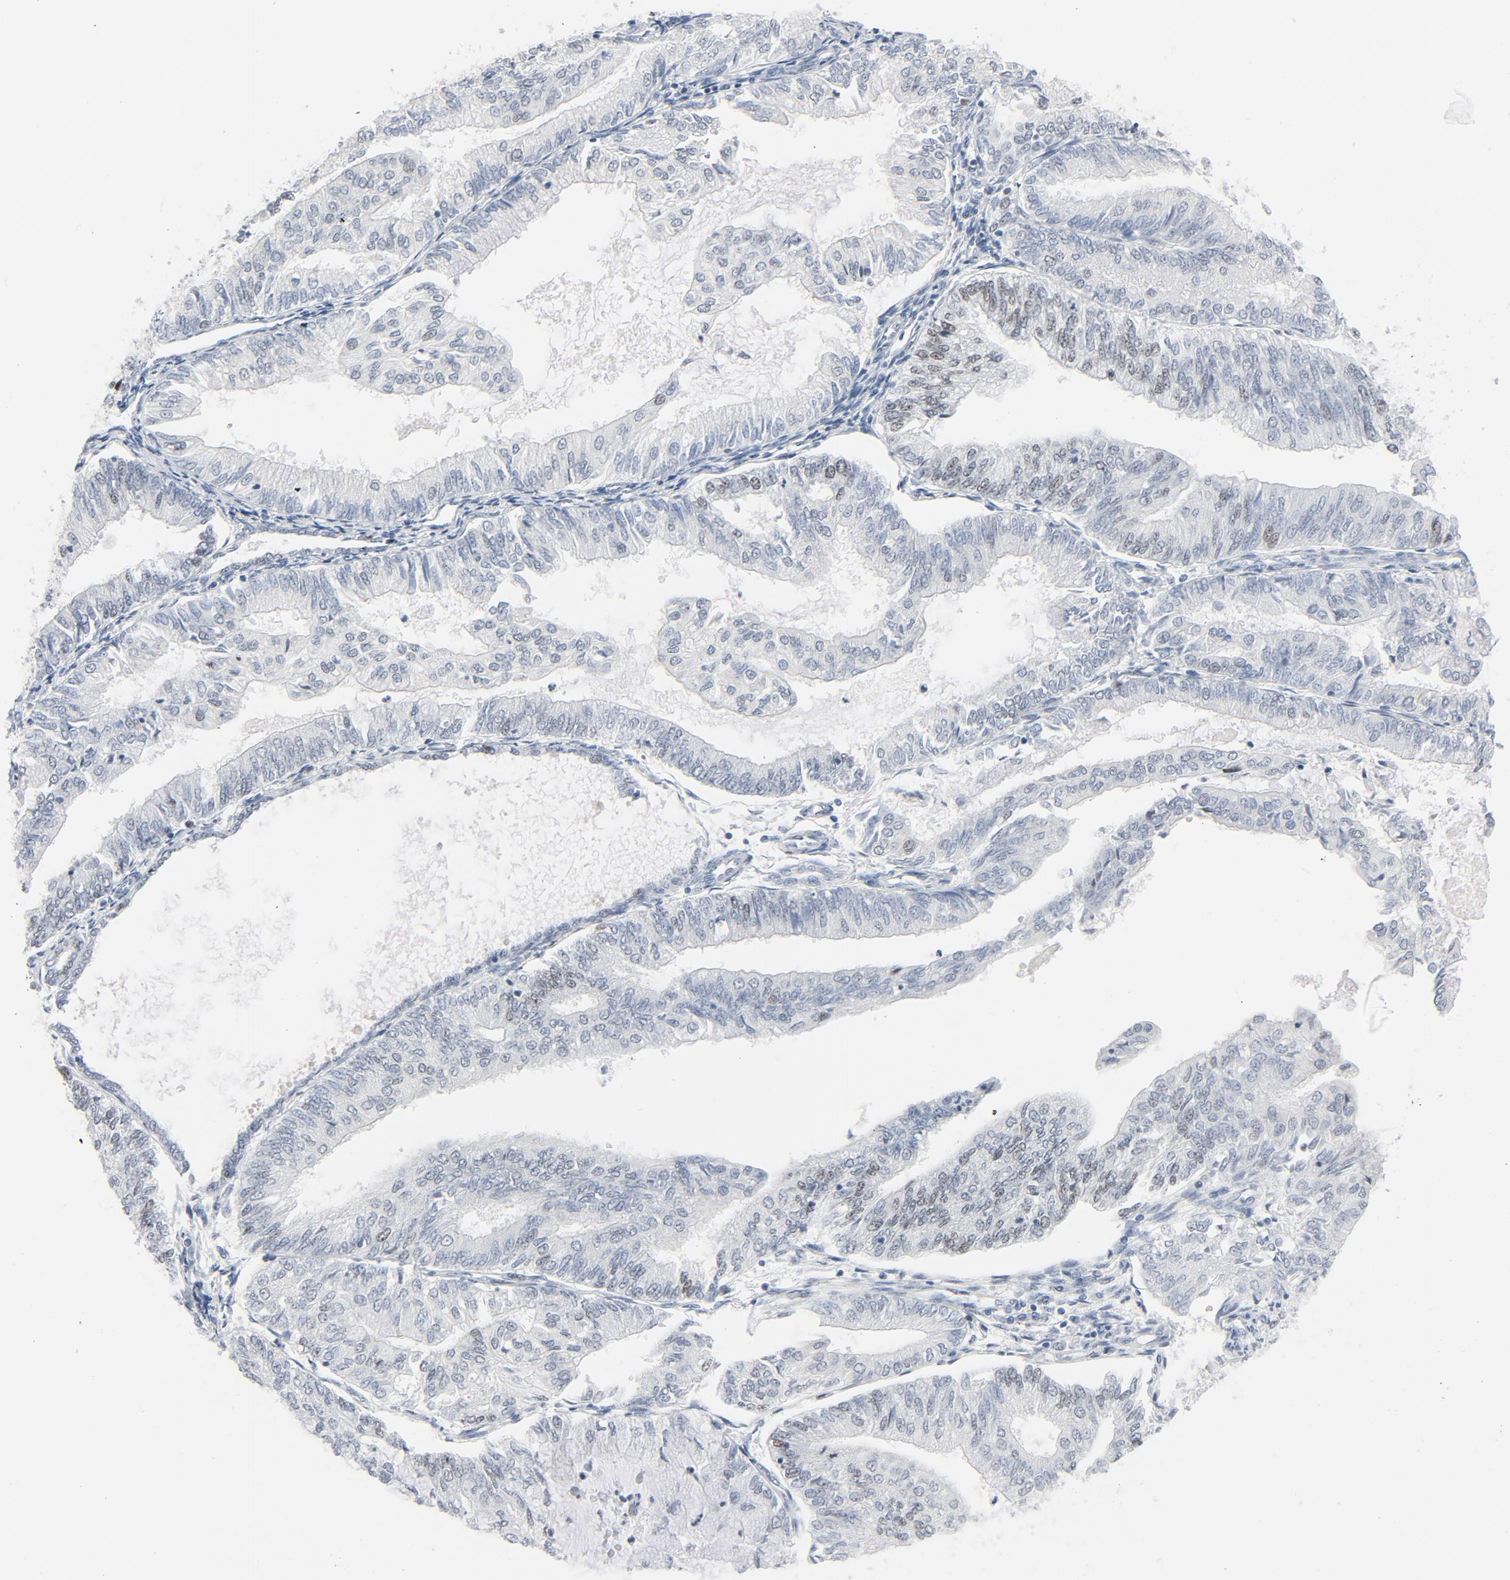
{"staining": {"intensity": "moderate", "quantity": "25%-75%", "location": "nuclear"}, "tissue": "endometrial cancer", "cell_type": "Tumor cells", "image_type": "cancer", "snomed": [{"axis": "morphology", "description": "Adenocarcinoma, NOS"}, {"axis": "topography", "description": "Endometrium"}], "caption": "Immunohistochemical staining of endometrial cancer (adenocarcinoma) exhibits moderate nuclear protein positivity in approximately 25%-75% of tumor cells. (Stains: DAB (3,3'-diaminobenzidine) in brown, nuclei in blue, Microscopy: brightfield microscopy at high magnification).", "gene": "POLD1", "patient": {"sex": "female", "age": 59}}